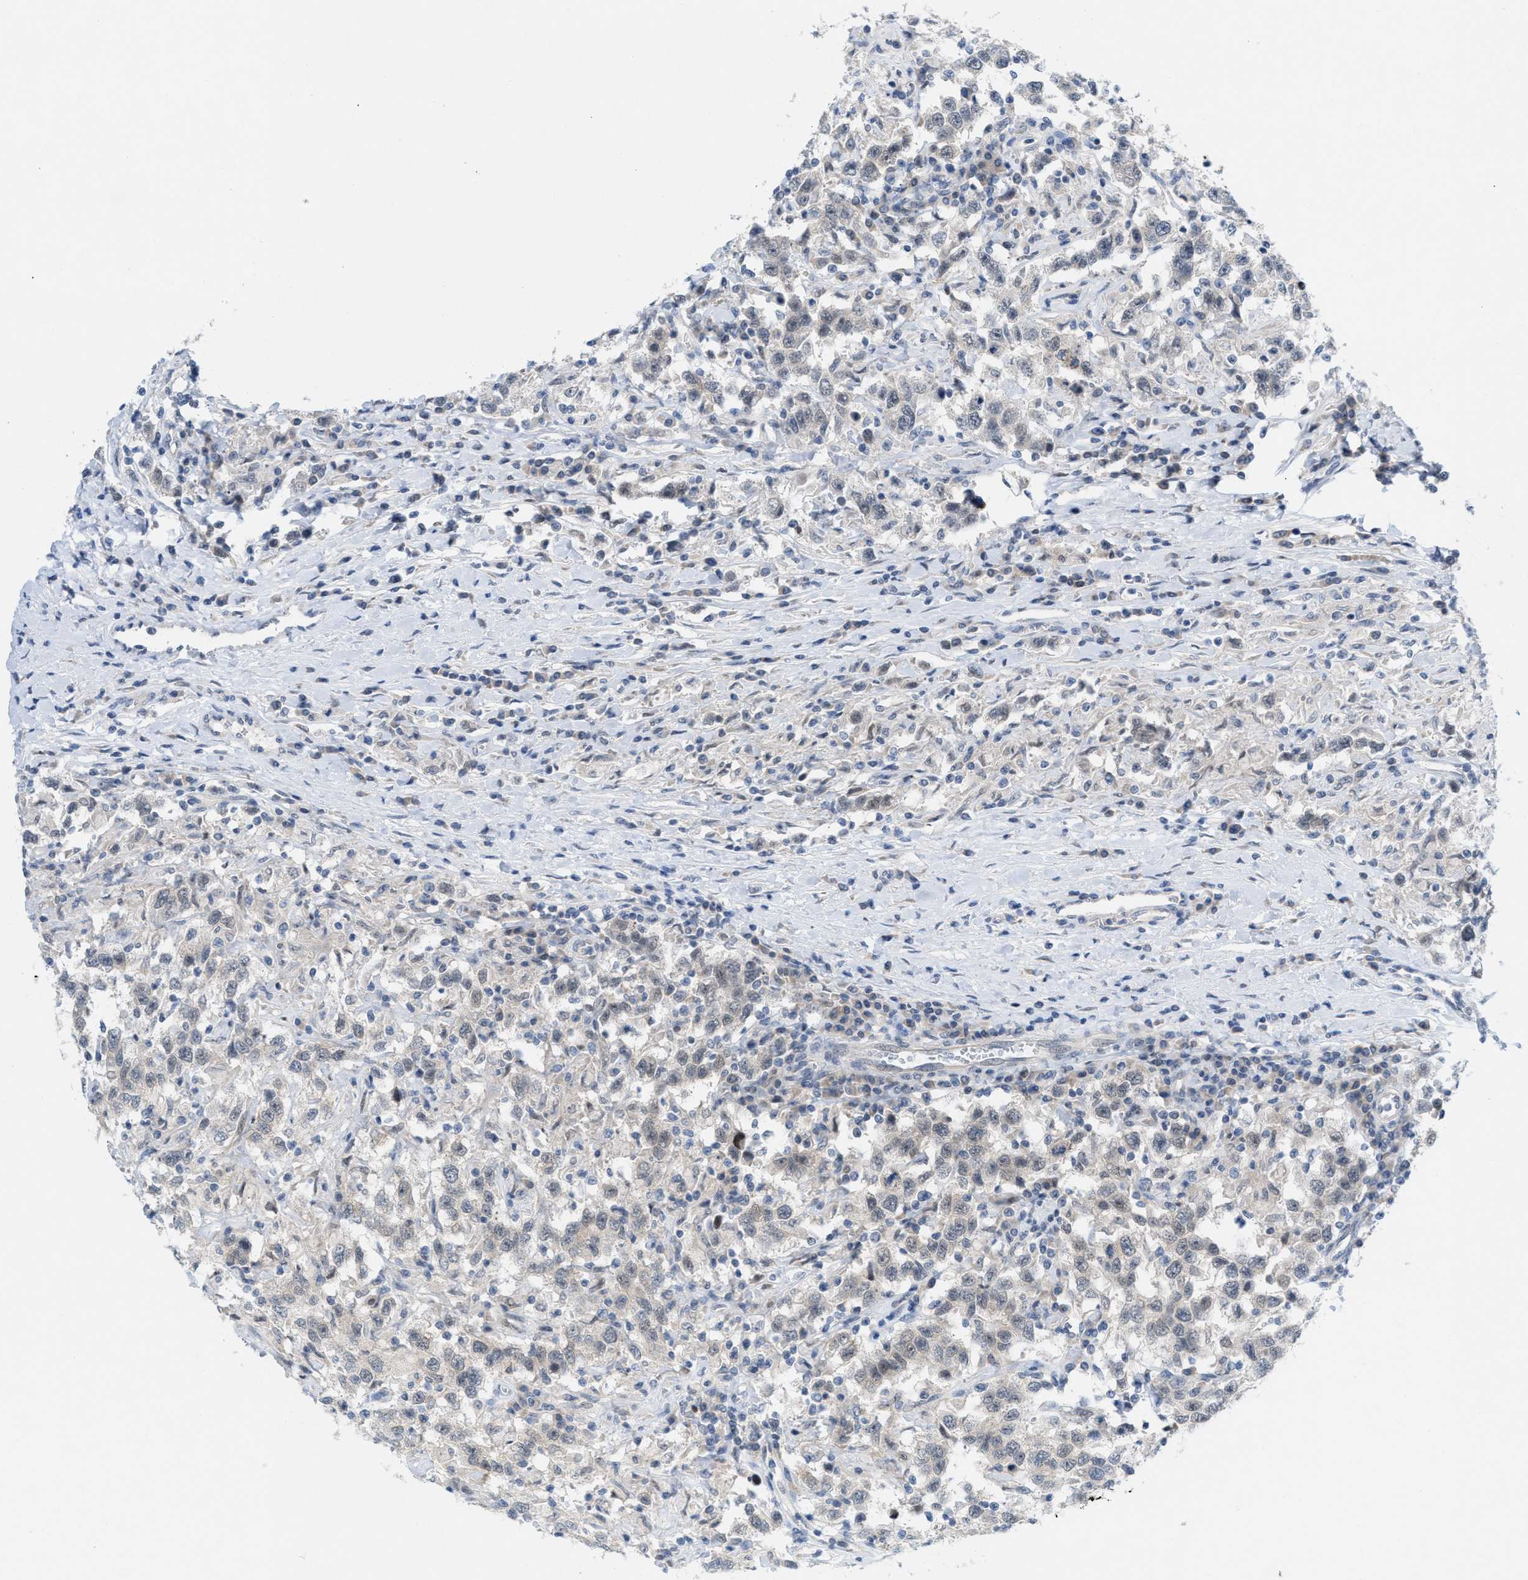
{"staining": {"intensity": "weak", "quantity": "<25%", "location": "nuclear"}, "tissue": "testis cancer", "cell_type": "Tumor cells", "image_type": "cancer", "snomed": [{"axis": "morphology", "description": "Seminoma, NOS"}, {"axis": "topography", "description": "Testis"}], "caption": "Histopathology image shows no protein positivity in tumor cells of testis seminoma tissue.", "gene": "WIPI2", "patient": {"sex": "male", "age": 41}}